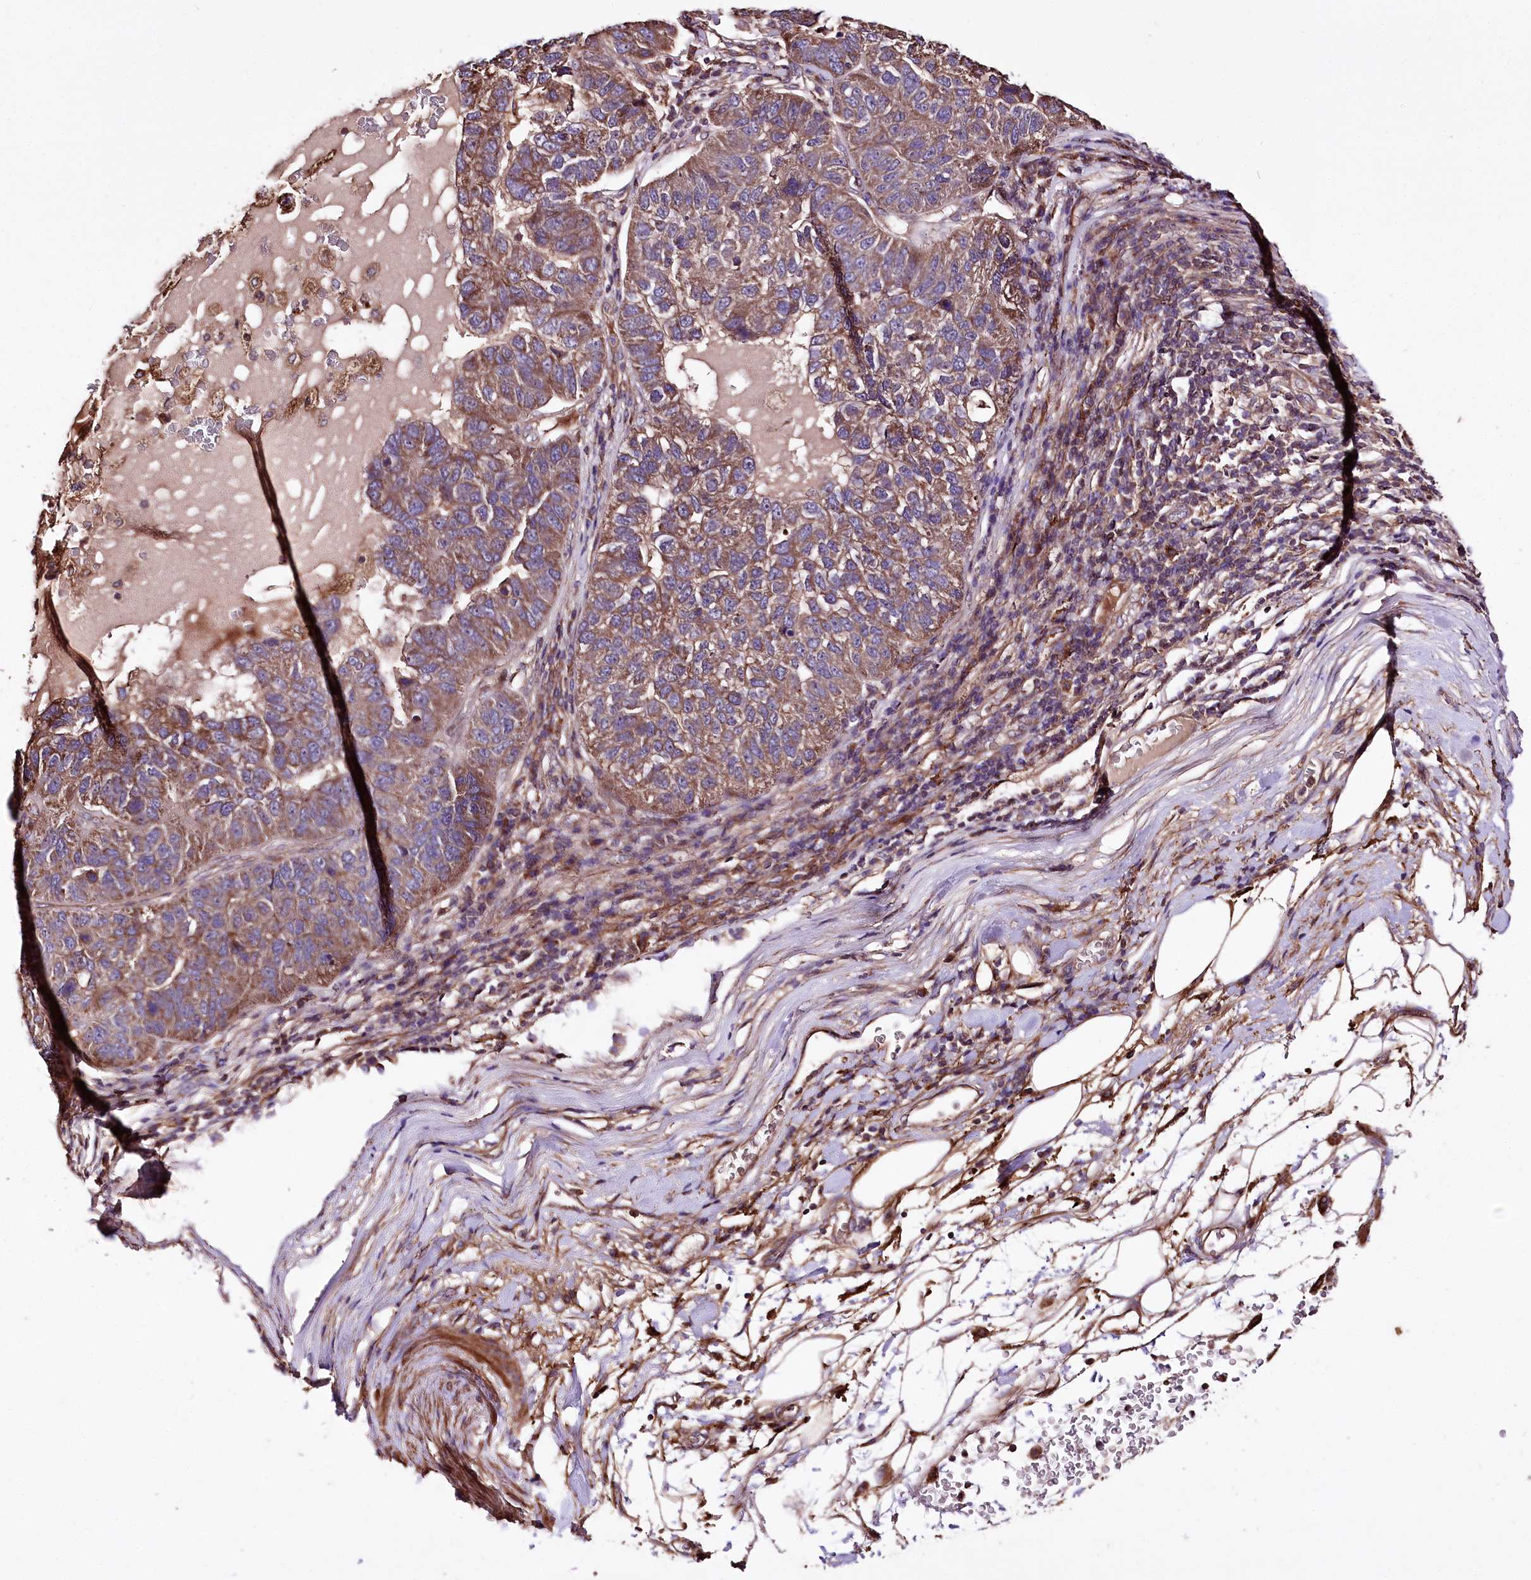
{"staining": {"intensity": "moderate", "quantity": ">75%", "location": "cytoplasmic/membranous"}, "tissue": "pancreatic cancer", "cell_type": "Tumor cells", "image_type": "cancer", "snomed": [{"axis": "morphology", "description": "Adenocarcinoma, NOS"}, {"axis": "topography", "description": "Pancreas"}], "caption": "Protein analysis of adenocarcinoma (pancreatic) tissue reveals moderate cytoplasmic/membranous positivity in approximately >75% of tumor cells.", "gene": "WWC1", "patient": {"sex": "female", "age": 61}}